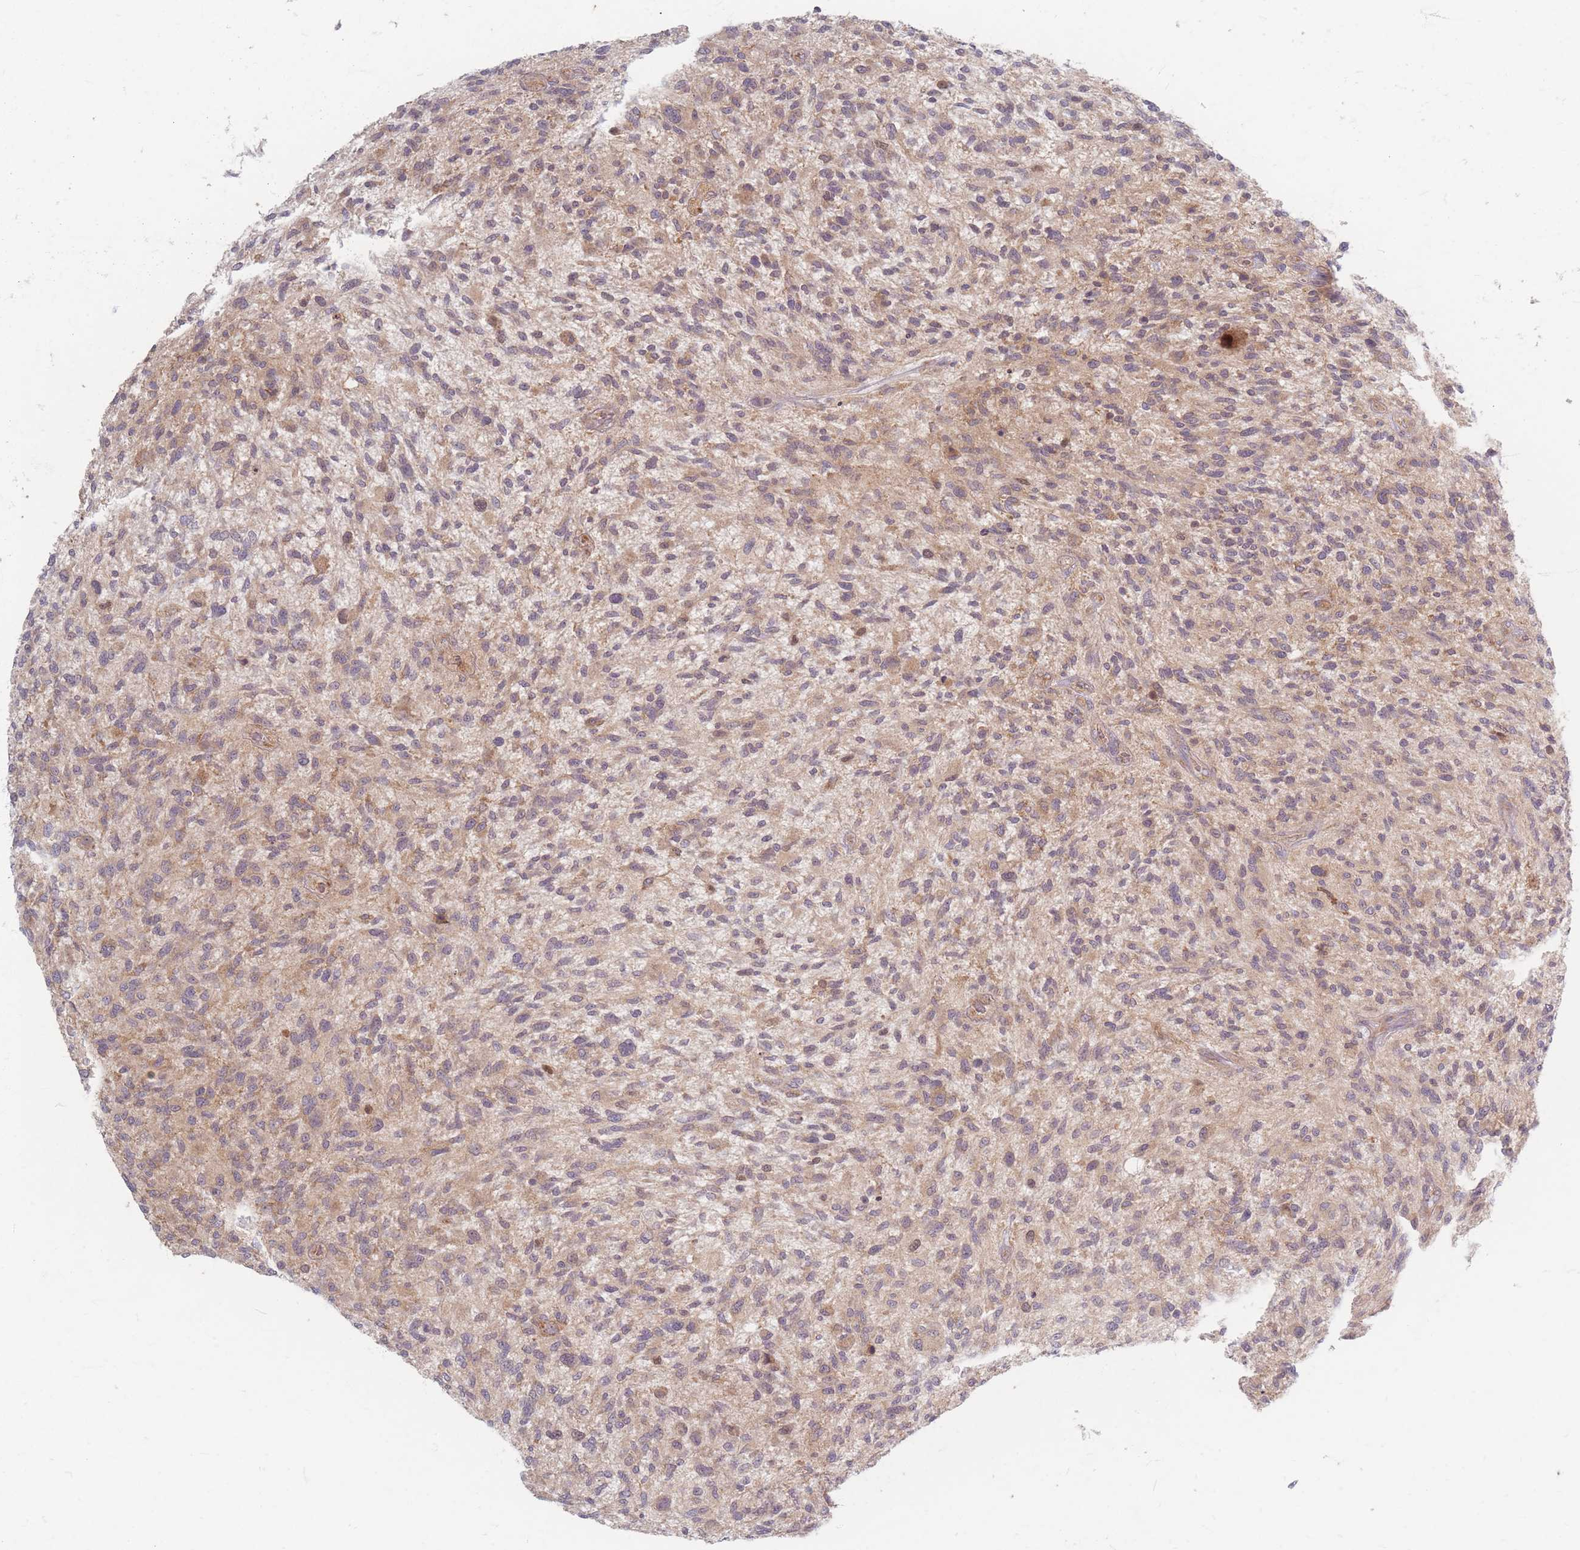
{"staining": {"intensity": "weak", "quantity": "25%-75%", "location": "cytoplasmic/membranous"}, "tissue": "glioma", "cell_type": "Tumor cells", "image_type": "cancer", "snomed": [{"axis": "morphology", "description": "Glioma, malignant, High grade"}, {"axis": "topography", "description": "Brain"}], "caption": "The image reveals immunohistochemical staining of glioma. There is weak cytoplasmic/membranous expression is present in approximately 25%-75% of tumor cells. The protein of interest is stained brown, and the nuclei are stained in blue (DAB (3,3'-diaminobenzidine) IHC with brightfield microscopy, high magnification).", "gene": "SMIM14", "patient": {"sex": "male", "age": 47}}